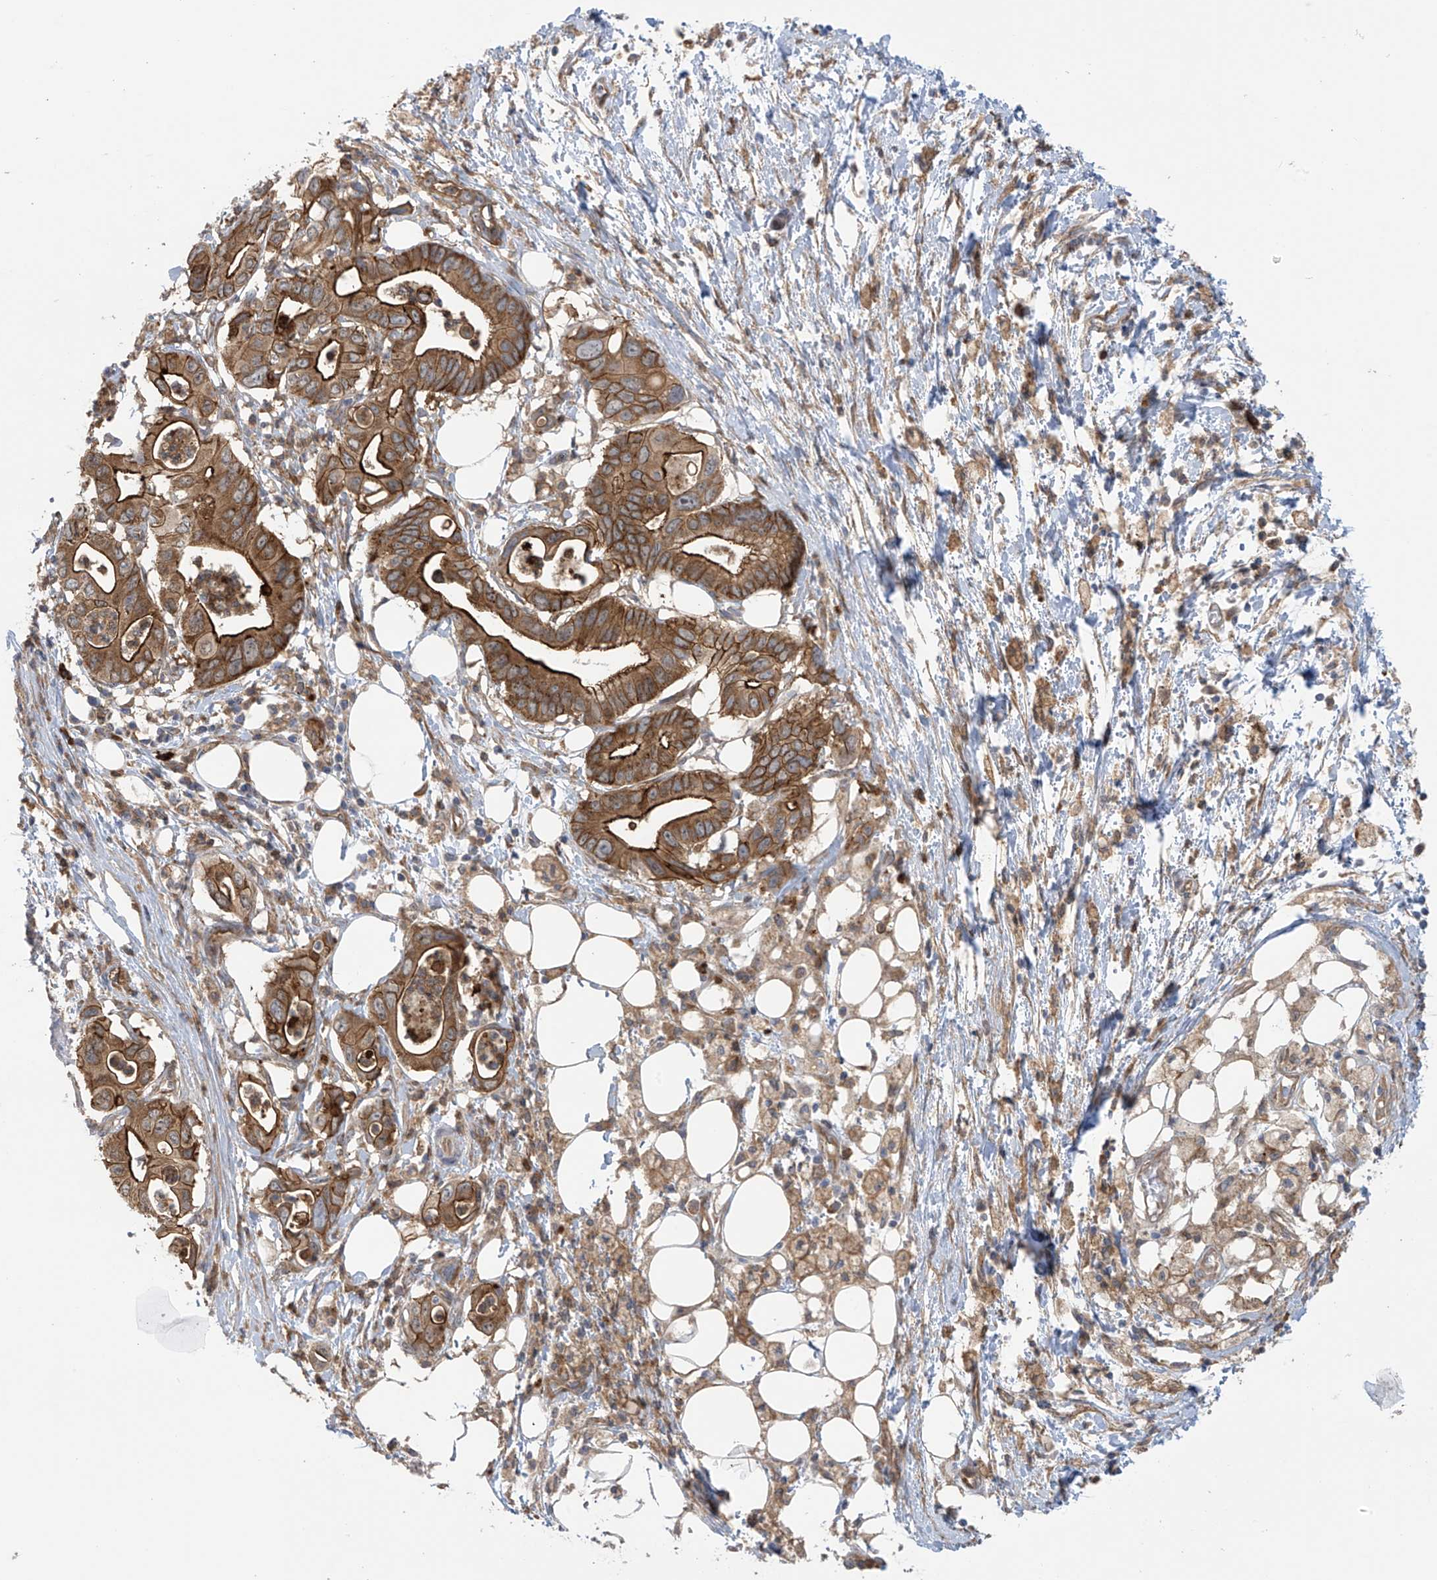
{"staining": {"intensity": "strong", "quantity": "25%-75%", "location": "cytoplasmic/membranous"}, "tissue": "pancreatic cancer", "cell_type": "Tumor cells", "image_type": "cancer", "snomed": [{"axis": "morphology", "description": "Adenocarcinoma, NOS"}, {"axis": "topography", "description": "Pancreas"}], "caption": "The immunohistochemical stain highlights strong cytoplasmic/membranous staining in tumor cells of pancreatic cancer tissue. (brown staining indicates protein expression, while blue staining denotes nuclei).", "gene": "KIAA1522", "patient": {"sex": "male", "age": 66}}